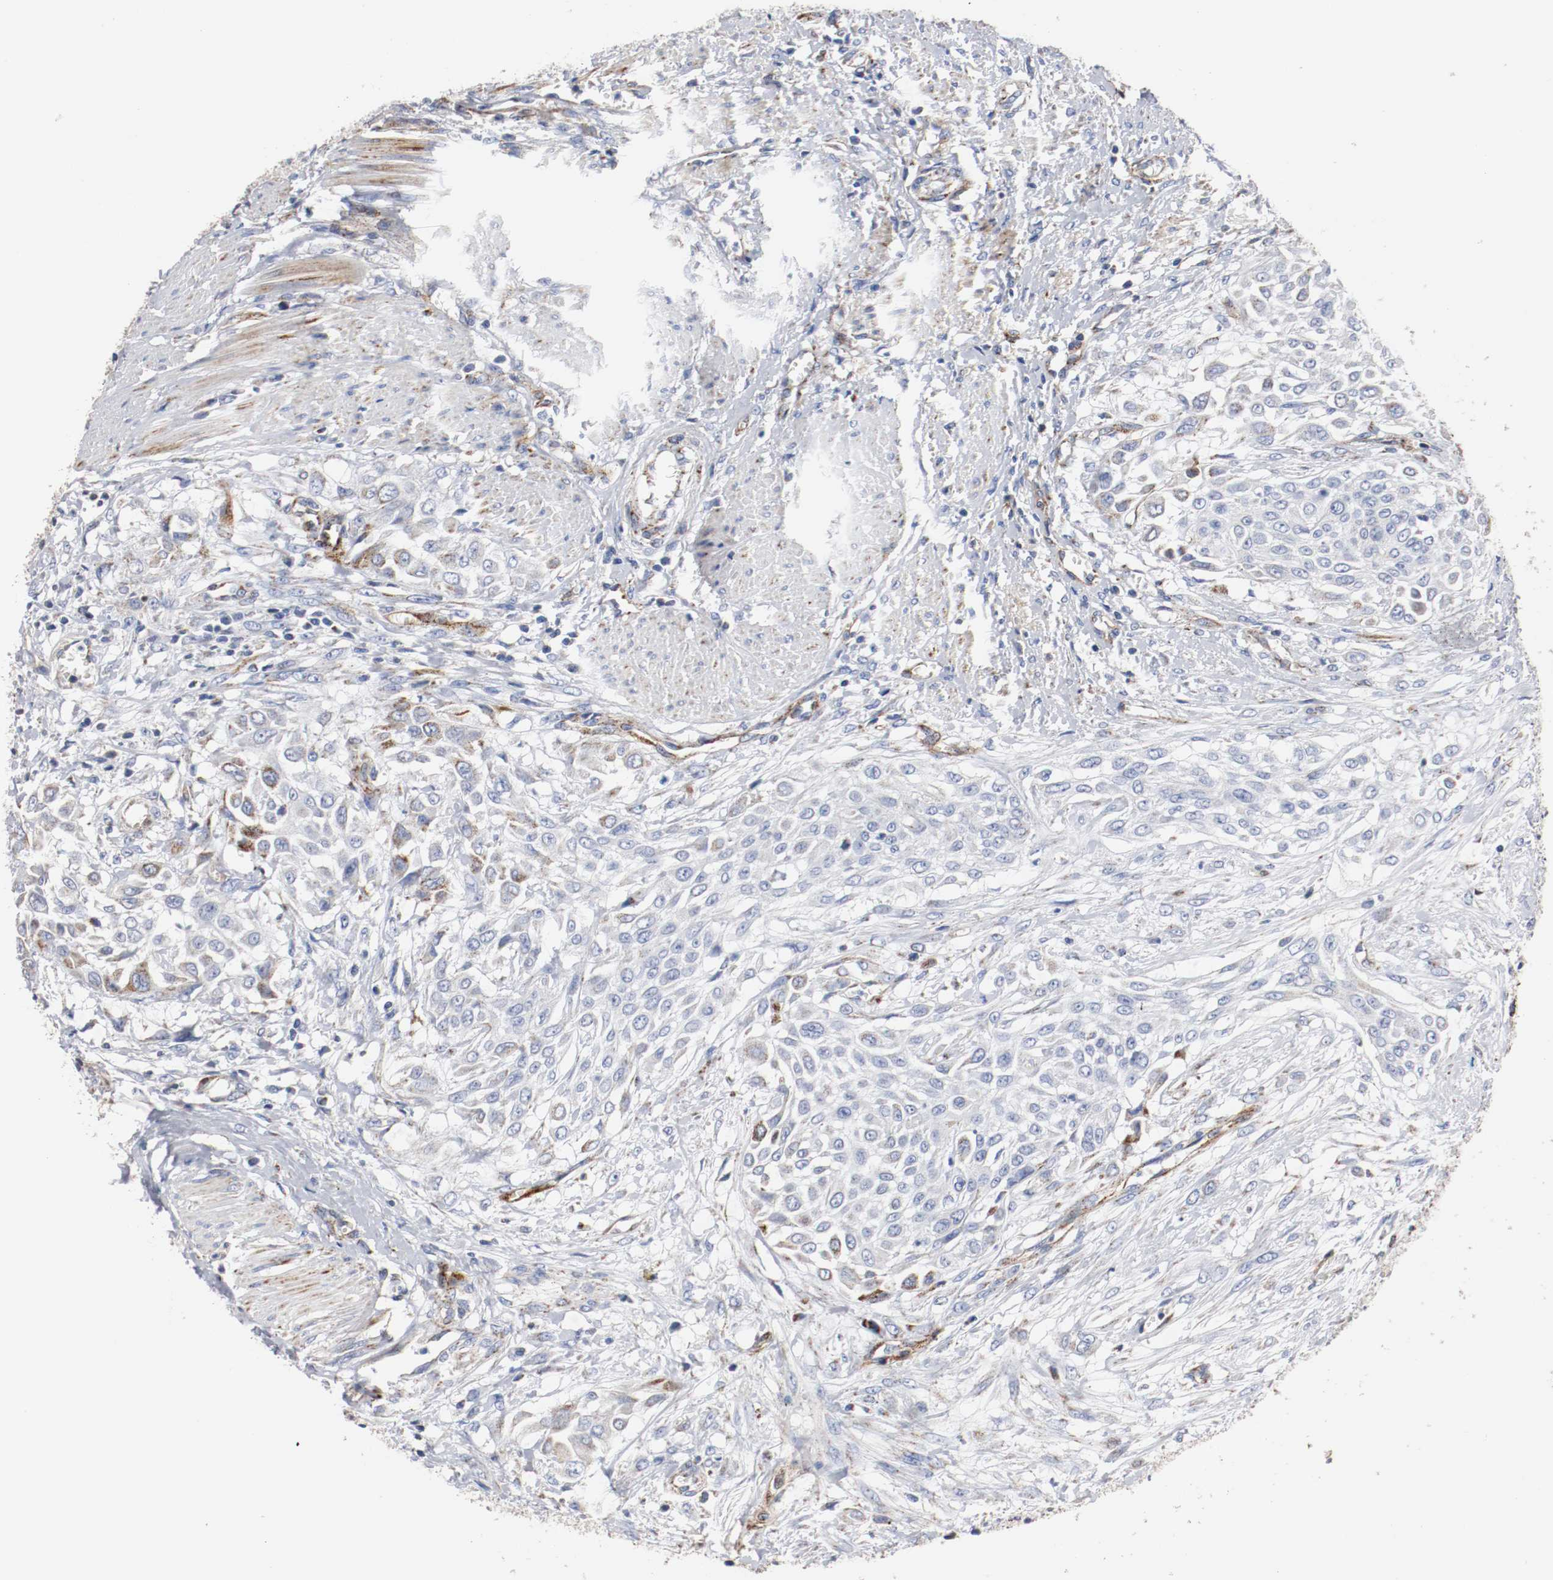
{"staining": {"intensity": "strong", "quantity": "<25%", "location": "cytoplasmic/membranous"}, "tissue": "urothelial cancer", "cell_type": "Tumor cells", "image_type": "cancer", "snomed": [{"axis": "morphology", "description": "Urothelial carcinoma, High grade"}, {"axis": "topography", "description": "Urinary bladder"}], "caption": "Protein expression analysis of human urothelial carcinoma (high-grade) reveals strong cytoplasmic/membranous expression in about <25% of tumor cells.", "gene": "TUBD1", "patient": {"sex": "male", "age": 57}}